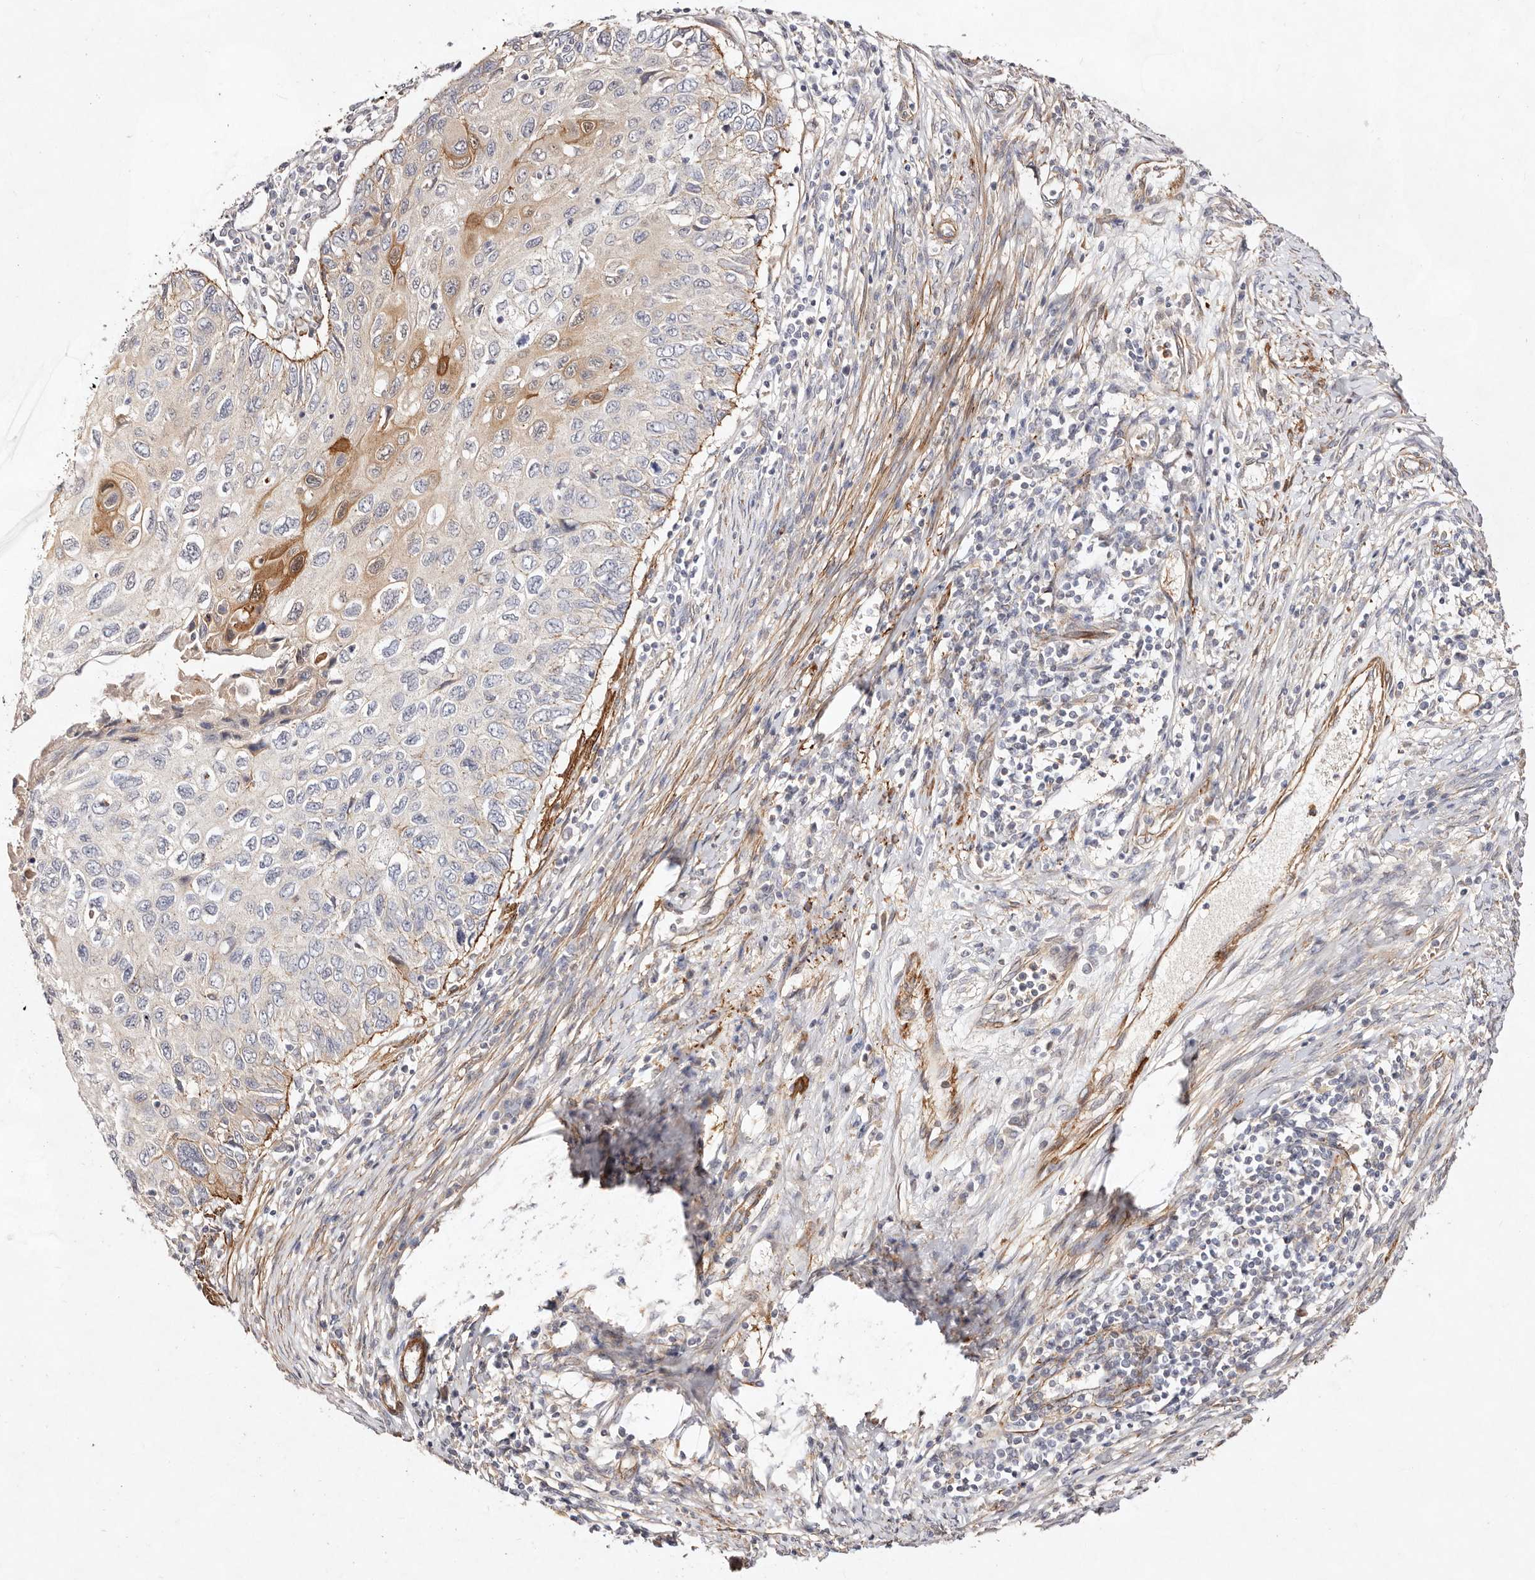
{"staining": {"intensity": "moderate", "quantity": "<25%", "location": "cytoplasmic/membranous"}, "tissue": "cervical cancer", "cell_type": "Tumor cells", "image_type": "cancer", "snomed": [{"axis": "morphology", "description": "Squamous cell carcinoma, NOS"}, {"axis": "topography", "description": "Cervix"}], "caption": "Human cervical squamous cell carcinoma stained with a protein marker reveals moderate staining in tumor cells.", "gene": "MTMR11", "patient": {"sex": "female", "age": 70}}